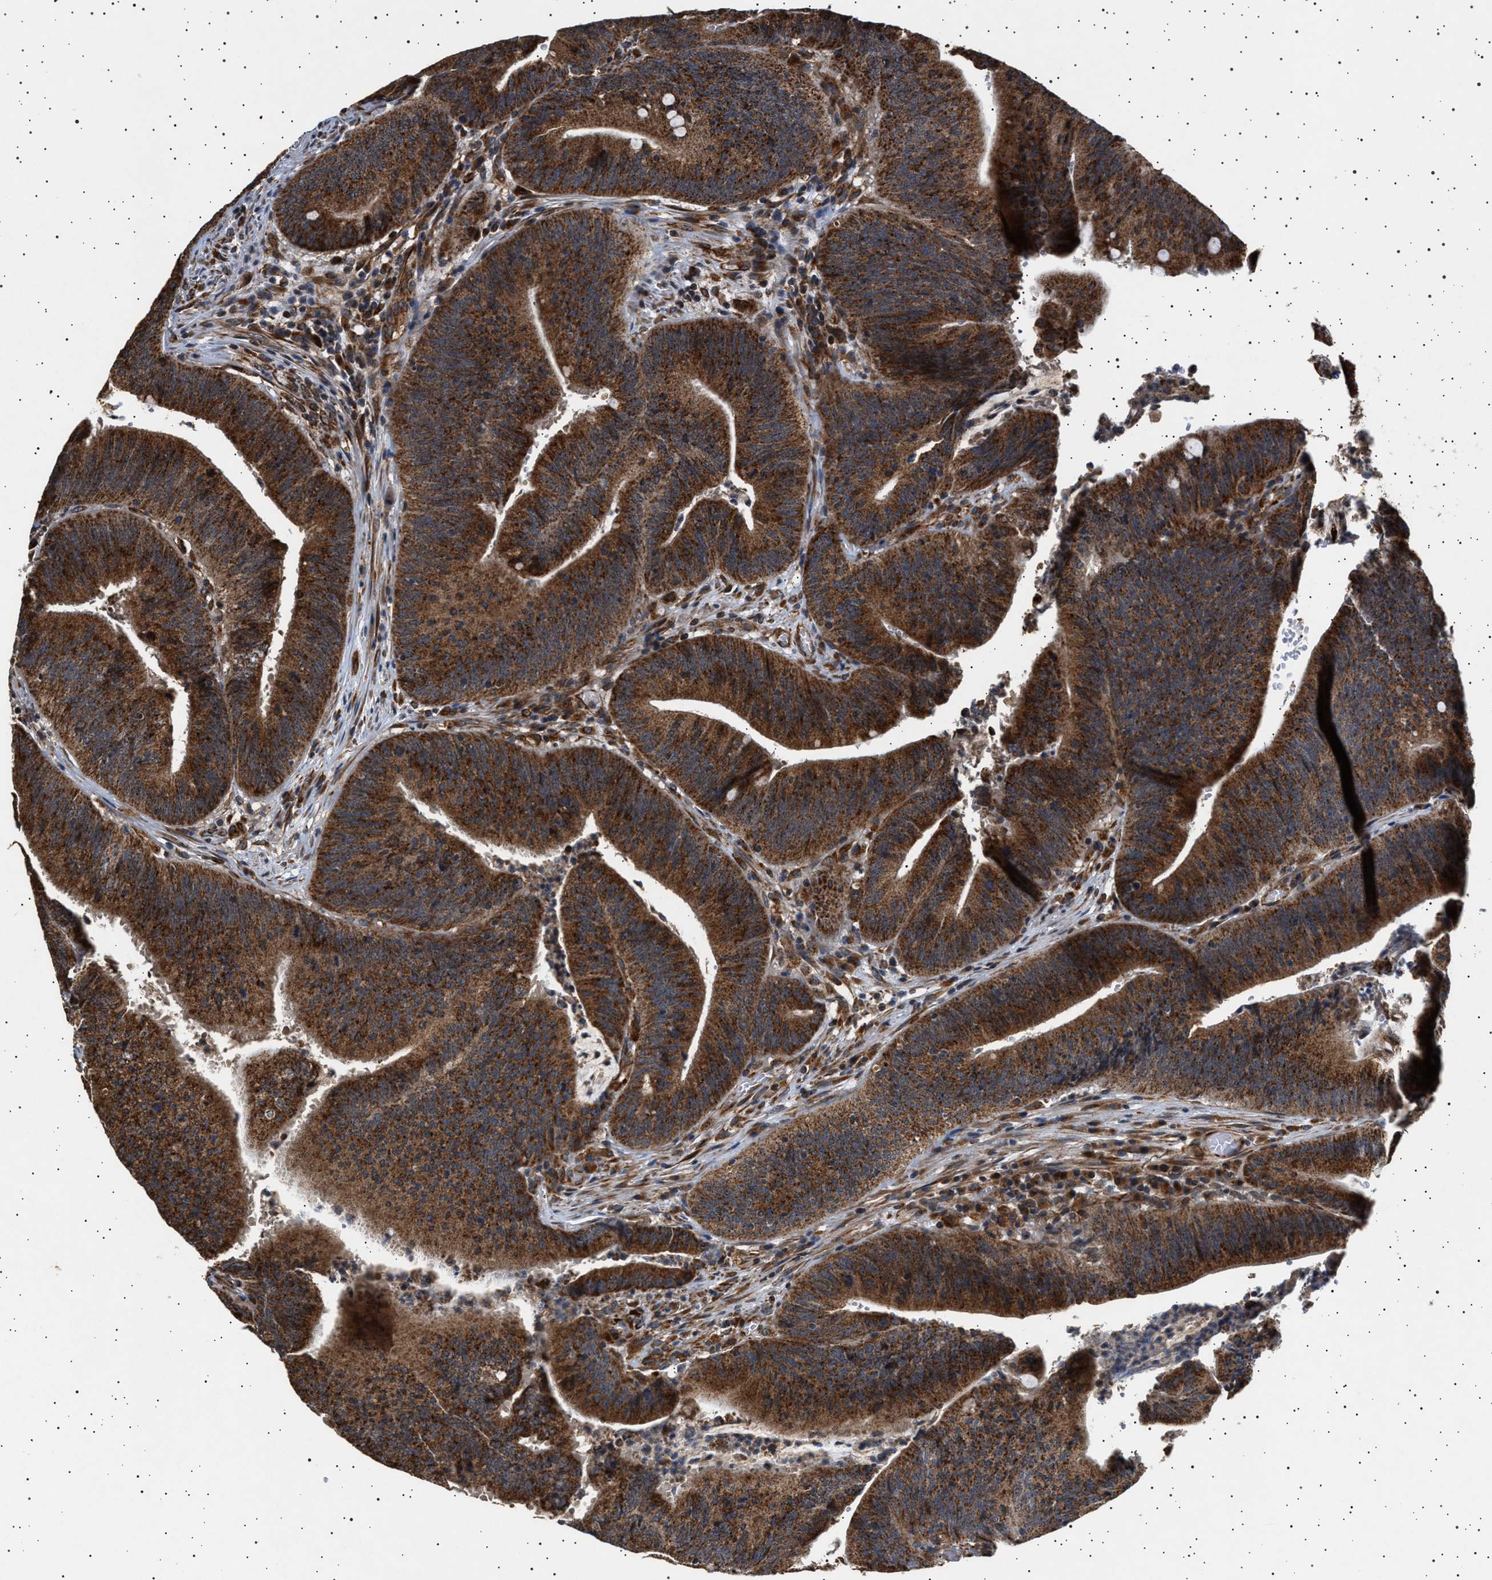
{"staining": {"intensity": "strong", "quantity": ">75%", "location": "cytoplasmic/membranous"}, "tissue": "colorectal cancer", "cell_type": "Tumor cells", "image_type": "cancer", "snomed": [{"axis": "morphology", "description": "Normal tissue, NOS"}, {"axis": "morphology", "description": "Adenocarcinoma, NOS"}, {"axis": "topography", "description": "Rectum"}], "caption": "Protein staining of adenocarcinoma (colorectal) tissue displays strong cytoplasmic/membranous positivity in about >75% of tumor cells.", "gene": "TRUB2", "patient": {"sex": "female", "age": 66}}